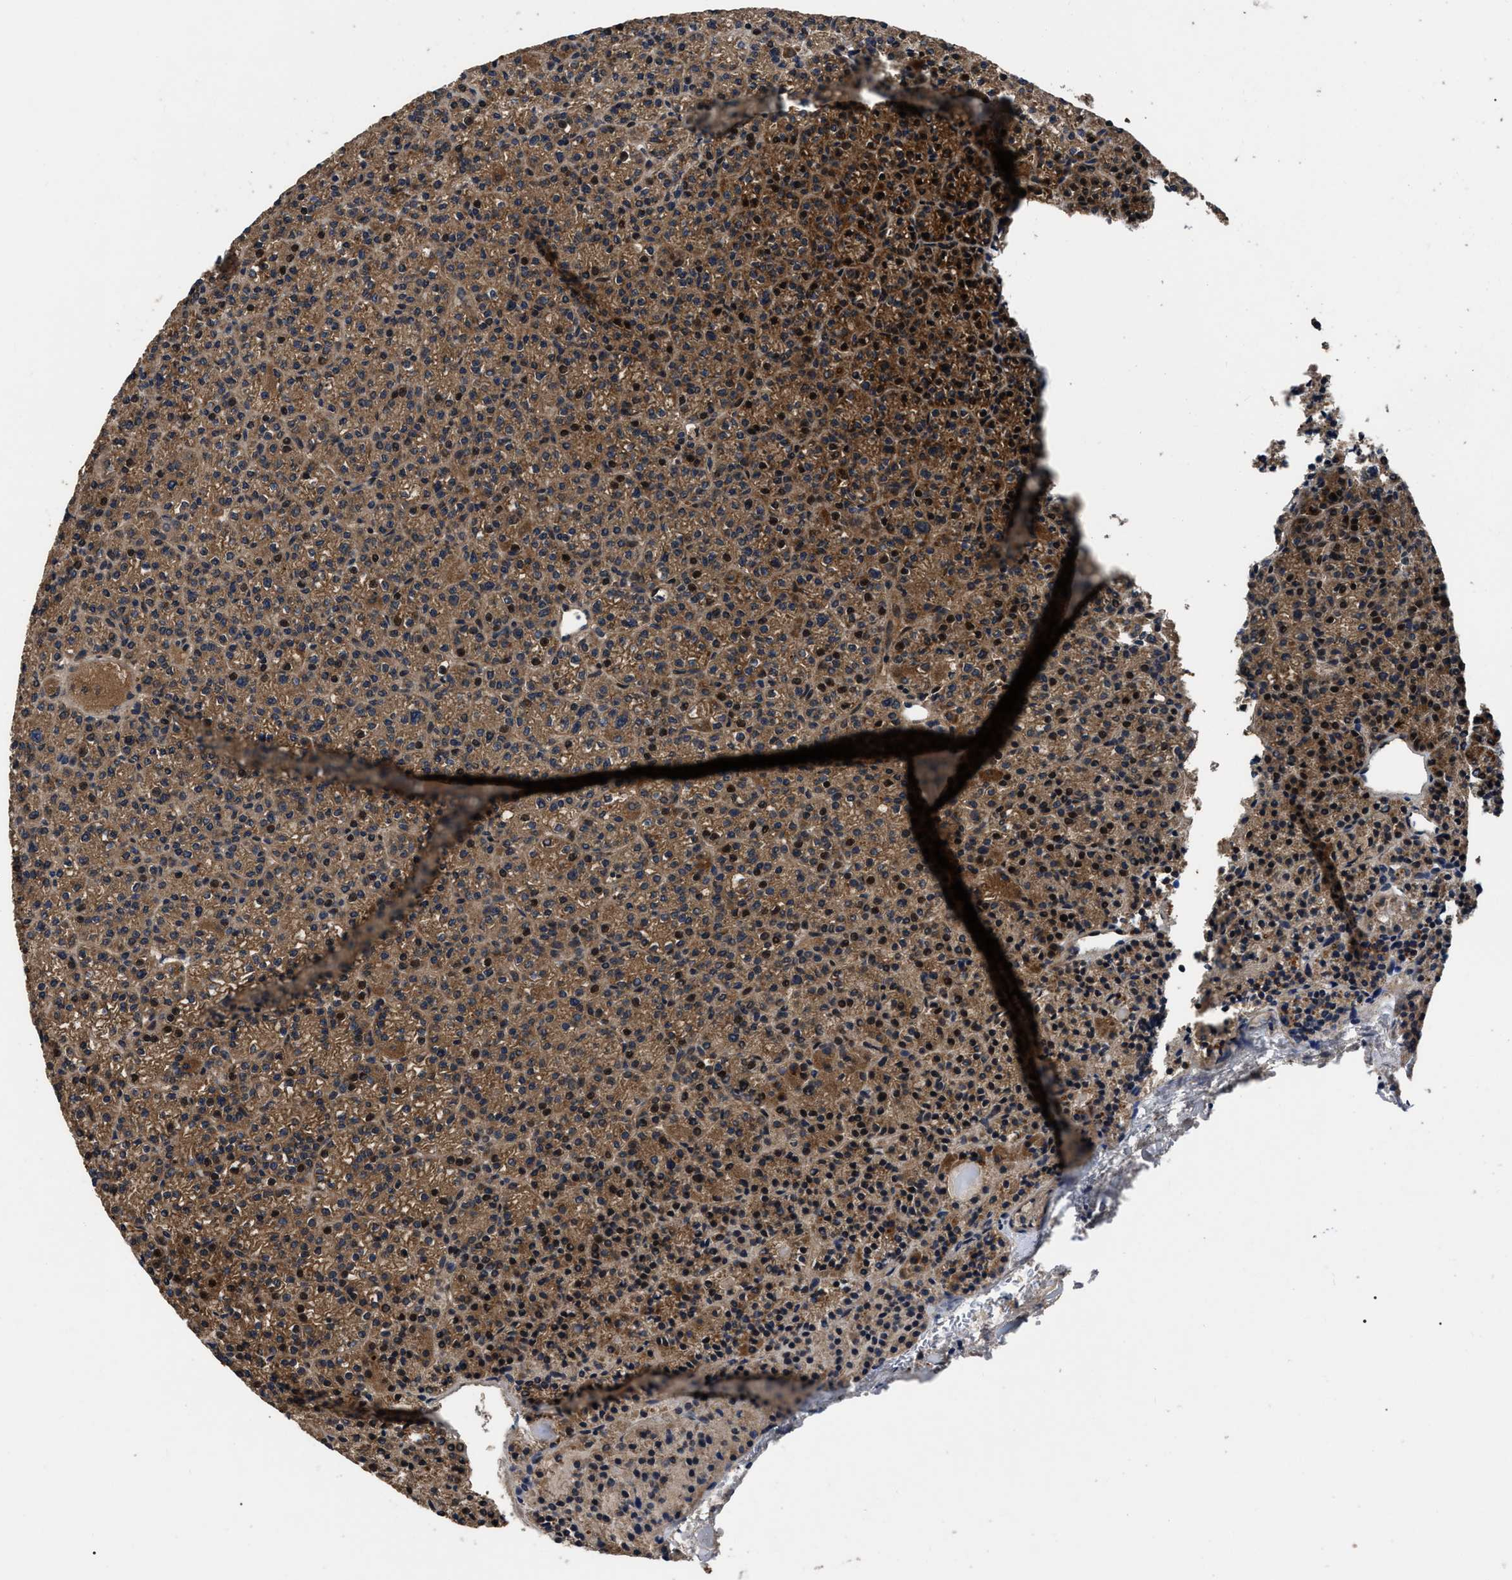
{"staining": {"intensity": "strong", "quantity": ">75%", "location": "cytoplasmic/membranous"}, "tissue": "parathyroid gland", "cell_type": "Glandular cells", "image_type": "normal", "snomed": [{"axis": "morphology", "description": "Normal tissue, NOS"}, {"axis": "morphology", "description": "Adenoma, NOS"}, {"axis": "topography", "description": "Parathyroid gland"}], "caption": "Human parathyroid gland stained for a protein (brown) reveals strong cytoplasmic/membranous positive positivity in about >75% of glandular cells.", "gene": "PPWD1", "patient": {"sex": "female", "age": 64}}